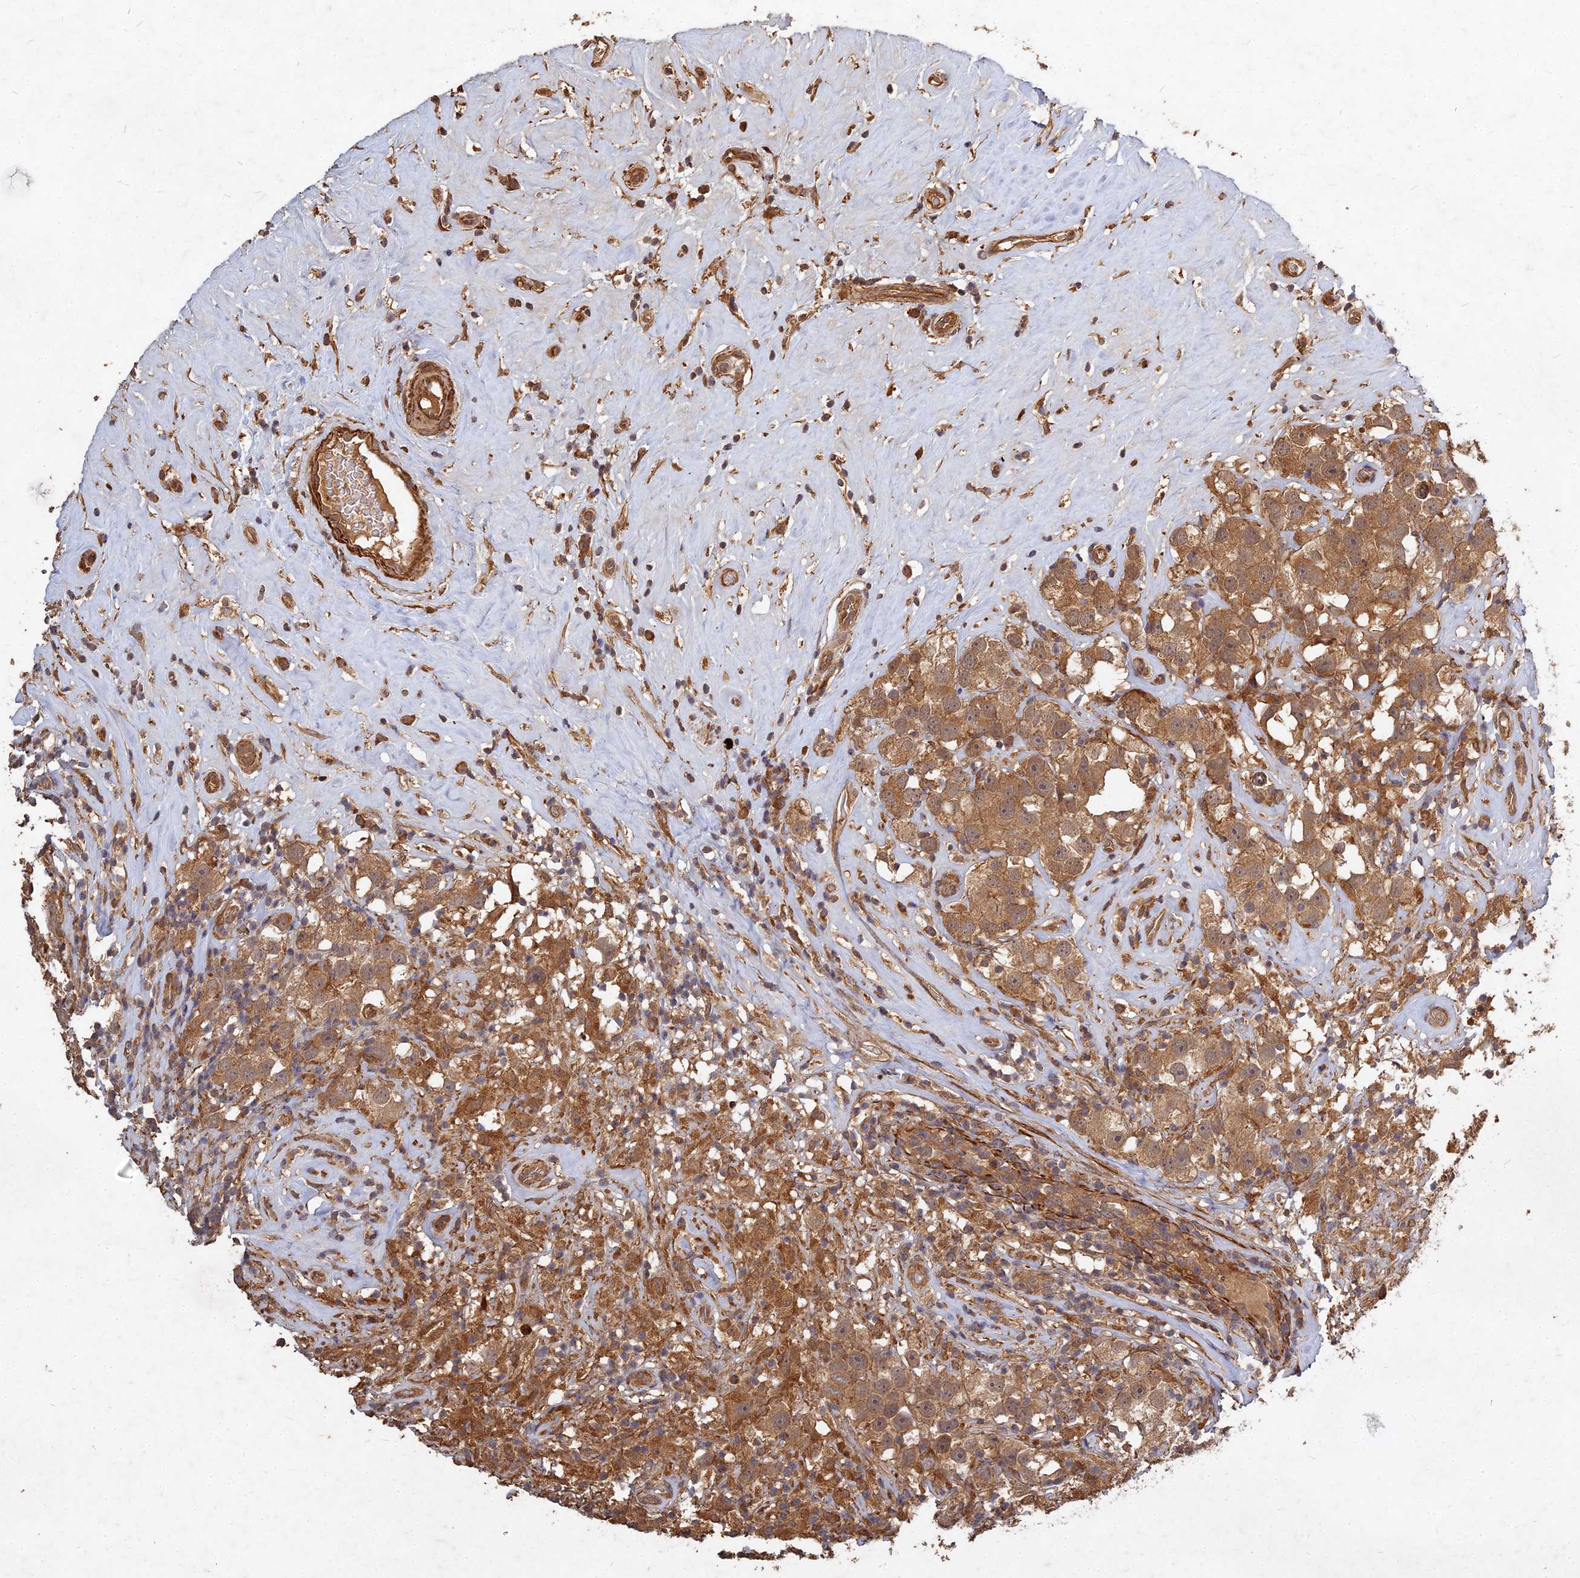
{"staining": {"intensity": "moderate", "quantity": ">75%", "location": "cytoplasmic/membranous"}, "tissue": "testis cancer", "cell_type": "Tumor cells", "image_type": "cancer", "snomed": [{"axis": "morphology", "description": "Seminoma, NOS"}, {"axis": "topography", "description": "Testis"}], "caption": "Immunohistochemical staining of human testis cancer demonstrates medium levels of moderate cytoplasmic/membranous staining in approximately >75% of tumor cells.", "gene": "UBE2W", "patient": {"sex": "male", "age": 49}}